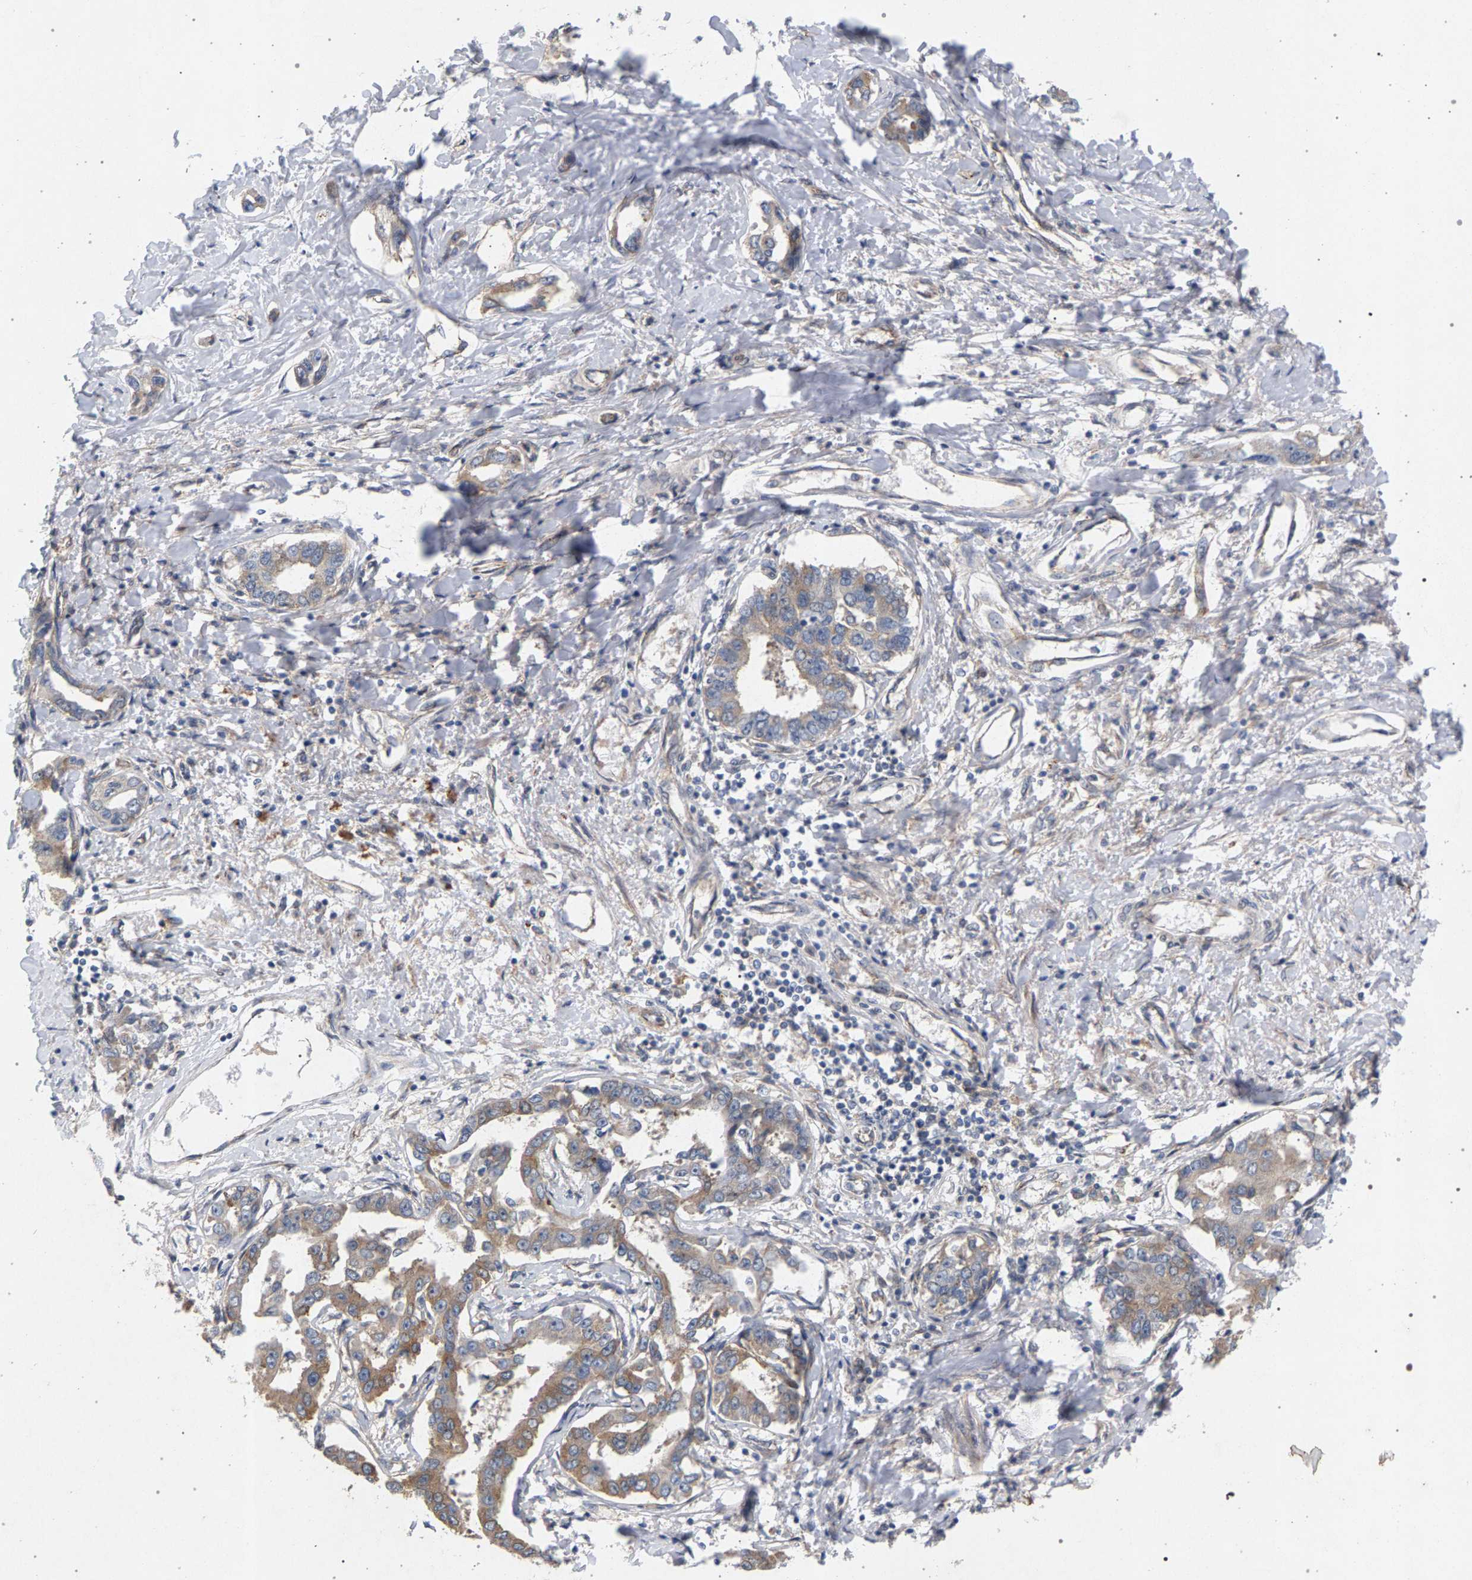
{"staining": {"intensity": "moderate", "quantity": ">75%", "location": "cytoplasmic/membranous"}, "tissue": "liver cancer", "cell_type": "Tumor cells", "image_type": "cancer", "snomed": [{"axis": "morphology", "description": "Cholangiocarcinoma"}, {"axis": "topography", "description": "Liver"}], "caption": "High-magnification brightfield microscopy of liver cancer stained with DAB (brown) and counterstained with hematoxylin (blue). tumor cells exhibit moderate cytoplasmic/membranous positivity is present in approximately>75% of cells.", "gene": "MAMDC2", "patient": {"sex": "male", "age": 59}}